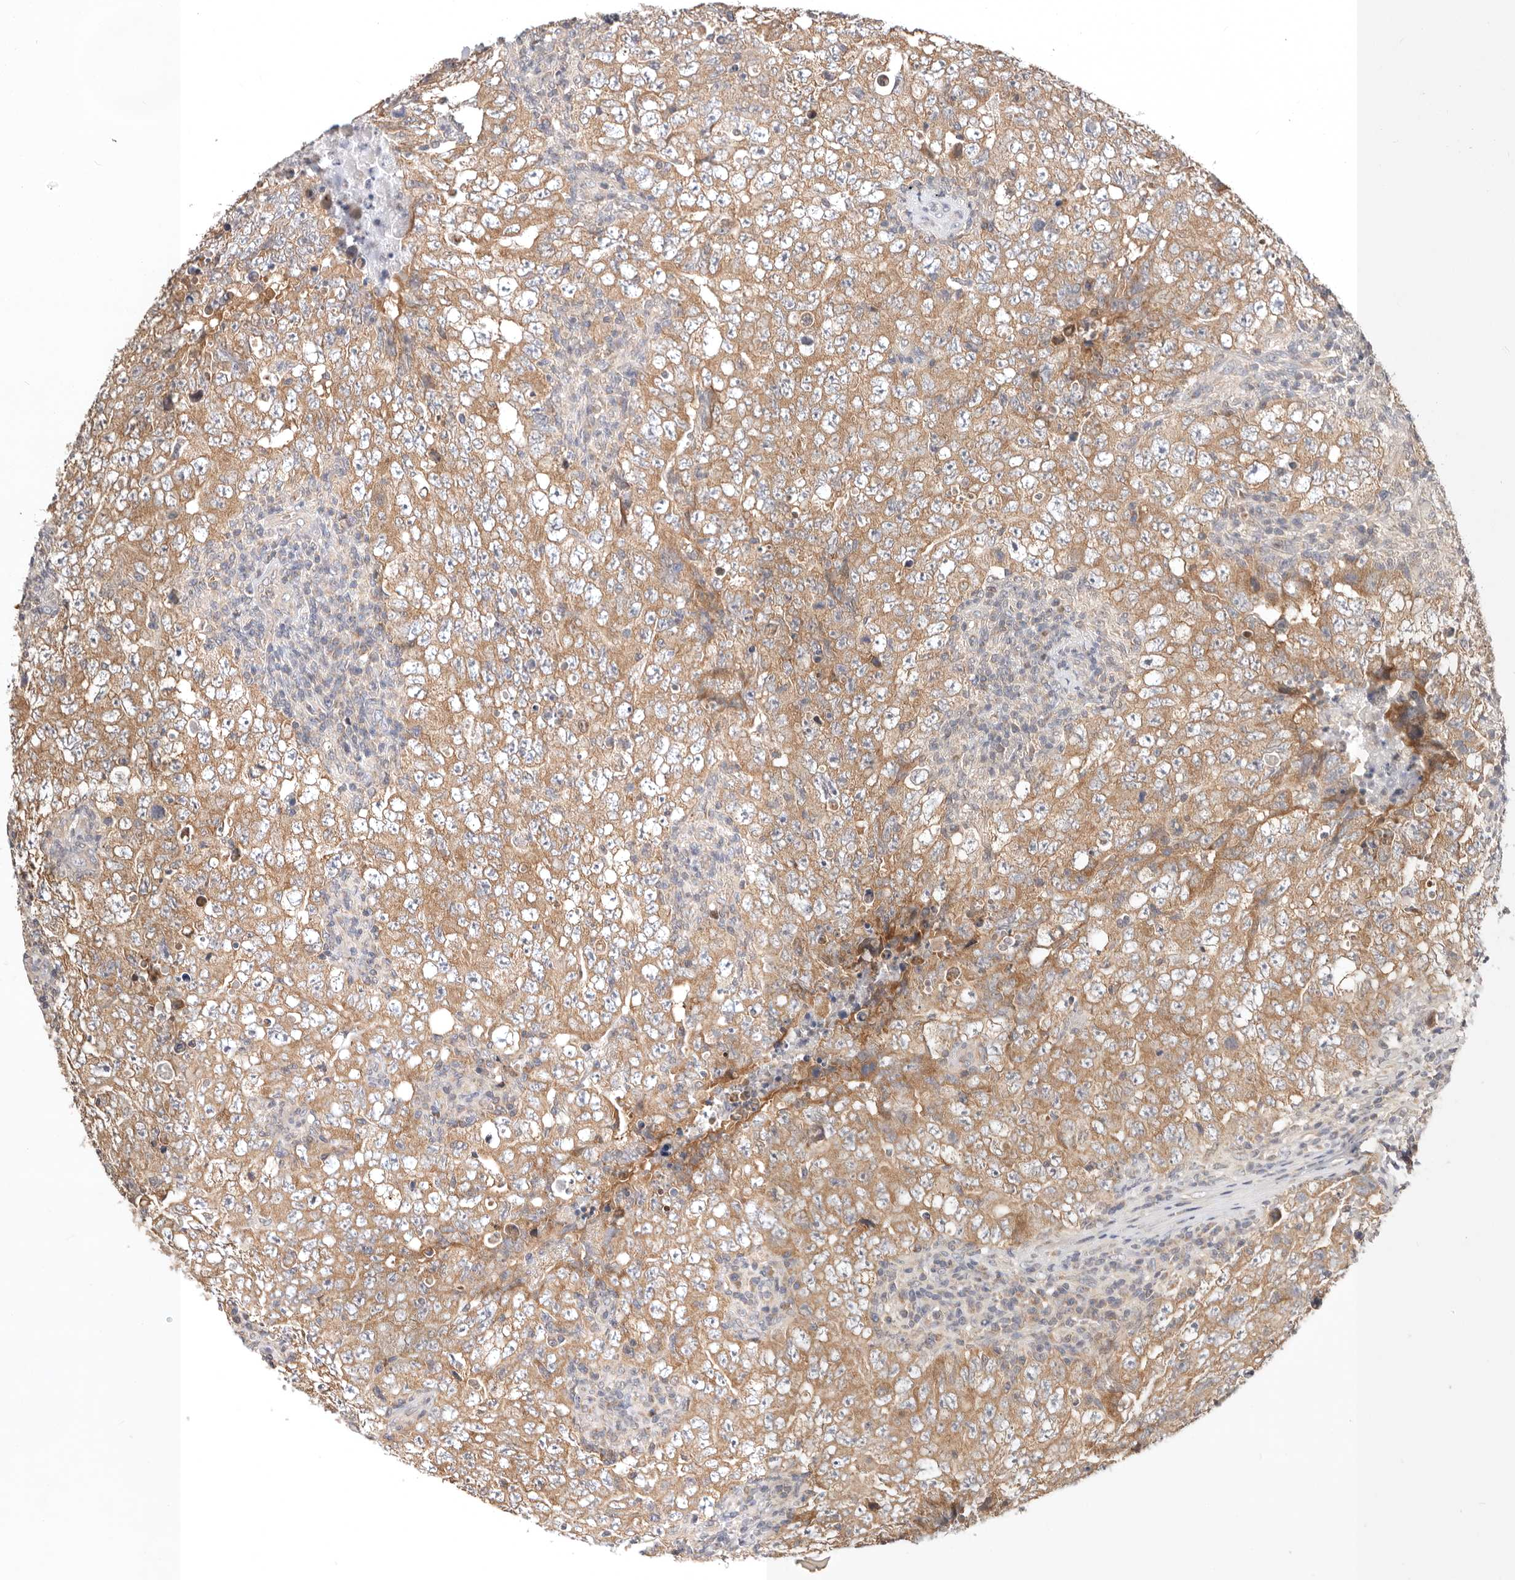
{"staining": {"intensity": "moderate", "quantity": "25%-75%", "location": "cytoplasmic/membranous"}, "tissue": "testis cancer", "cell_type": "Tumor cells", "image_type": "cancer", "snomed": [{"axis": "morphology", "description": "Carcinoma, Embryonal, NOS"}, {"axis": "topography", "description": "Testis"}], "caption": "Testis cancer (embryonal carcinoma) stained for a protein (brown) exhibits moderate cytoplasmic/membranous positive staining in about 25%-75% of tumor cells.", "gene": "KCMF1", "patient": {"sex": "male", "age": 26}}